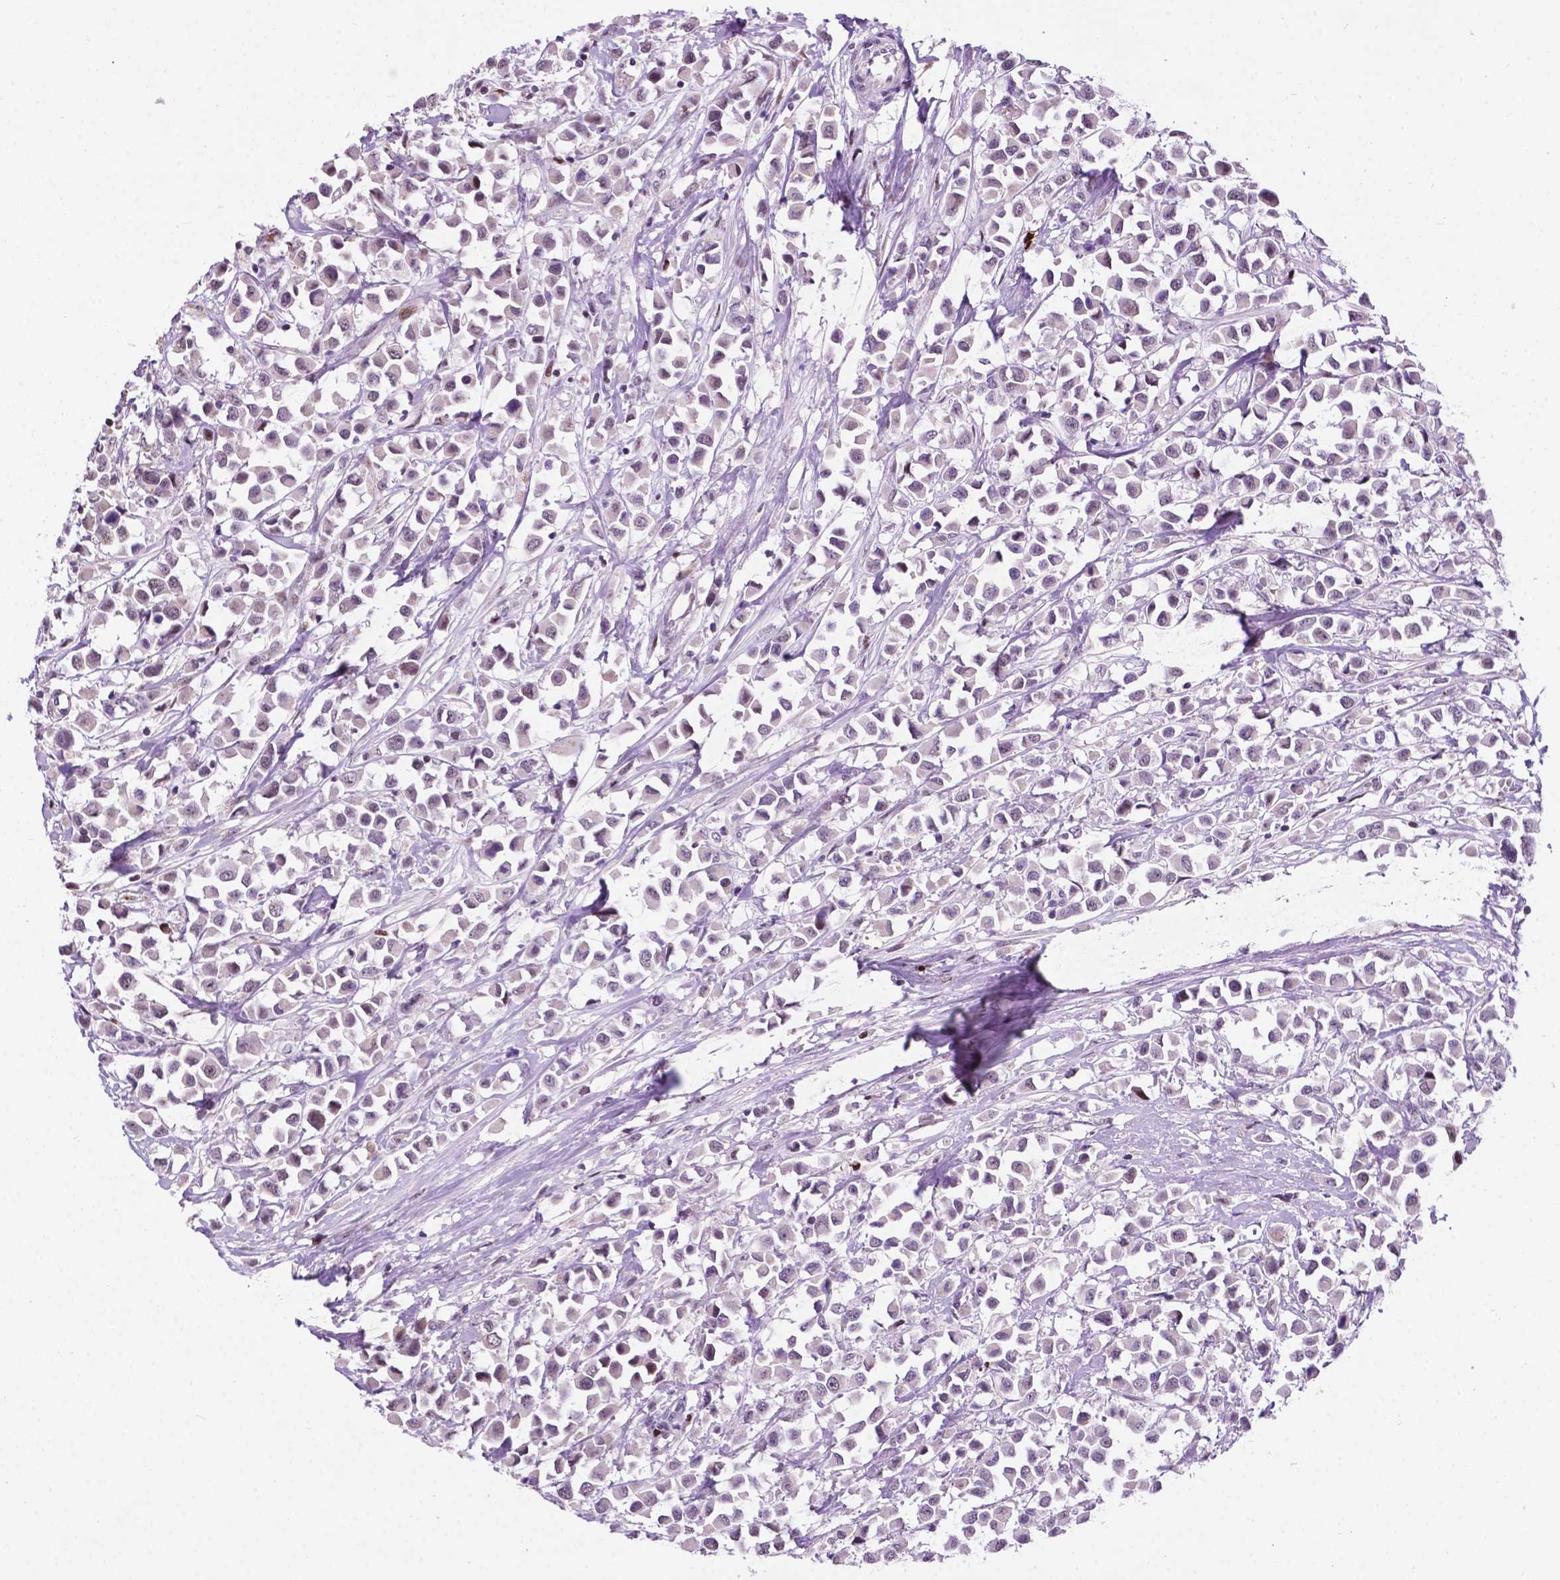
{"staining": {"intensity": "negative", "quantity": "none", "location": "none"}, "tissue": "breast cancer", "cell_type": "Tumor cells", "image_type": "cancer", "snomed": [{"axis": "morphology", "description": "Duct carcinoma"}, {"axis": "topography", "description": "Breast"}], "caption": "There is no significant expression in tumor cells of breast invasive ductal carcinoma. The staining was performed using DAB (3,3'-diaminobenzidine) to visualize the protein expression in brown, while the nuclei were stained in blue with hematoxylin (Magnification: 20x).", "gene": "SMAD3", "patient": {"sex": "female", "age": 61}}